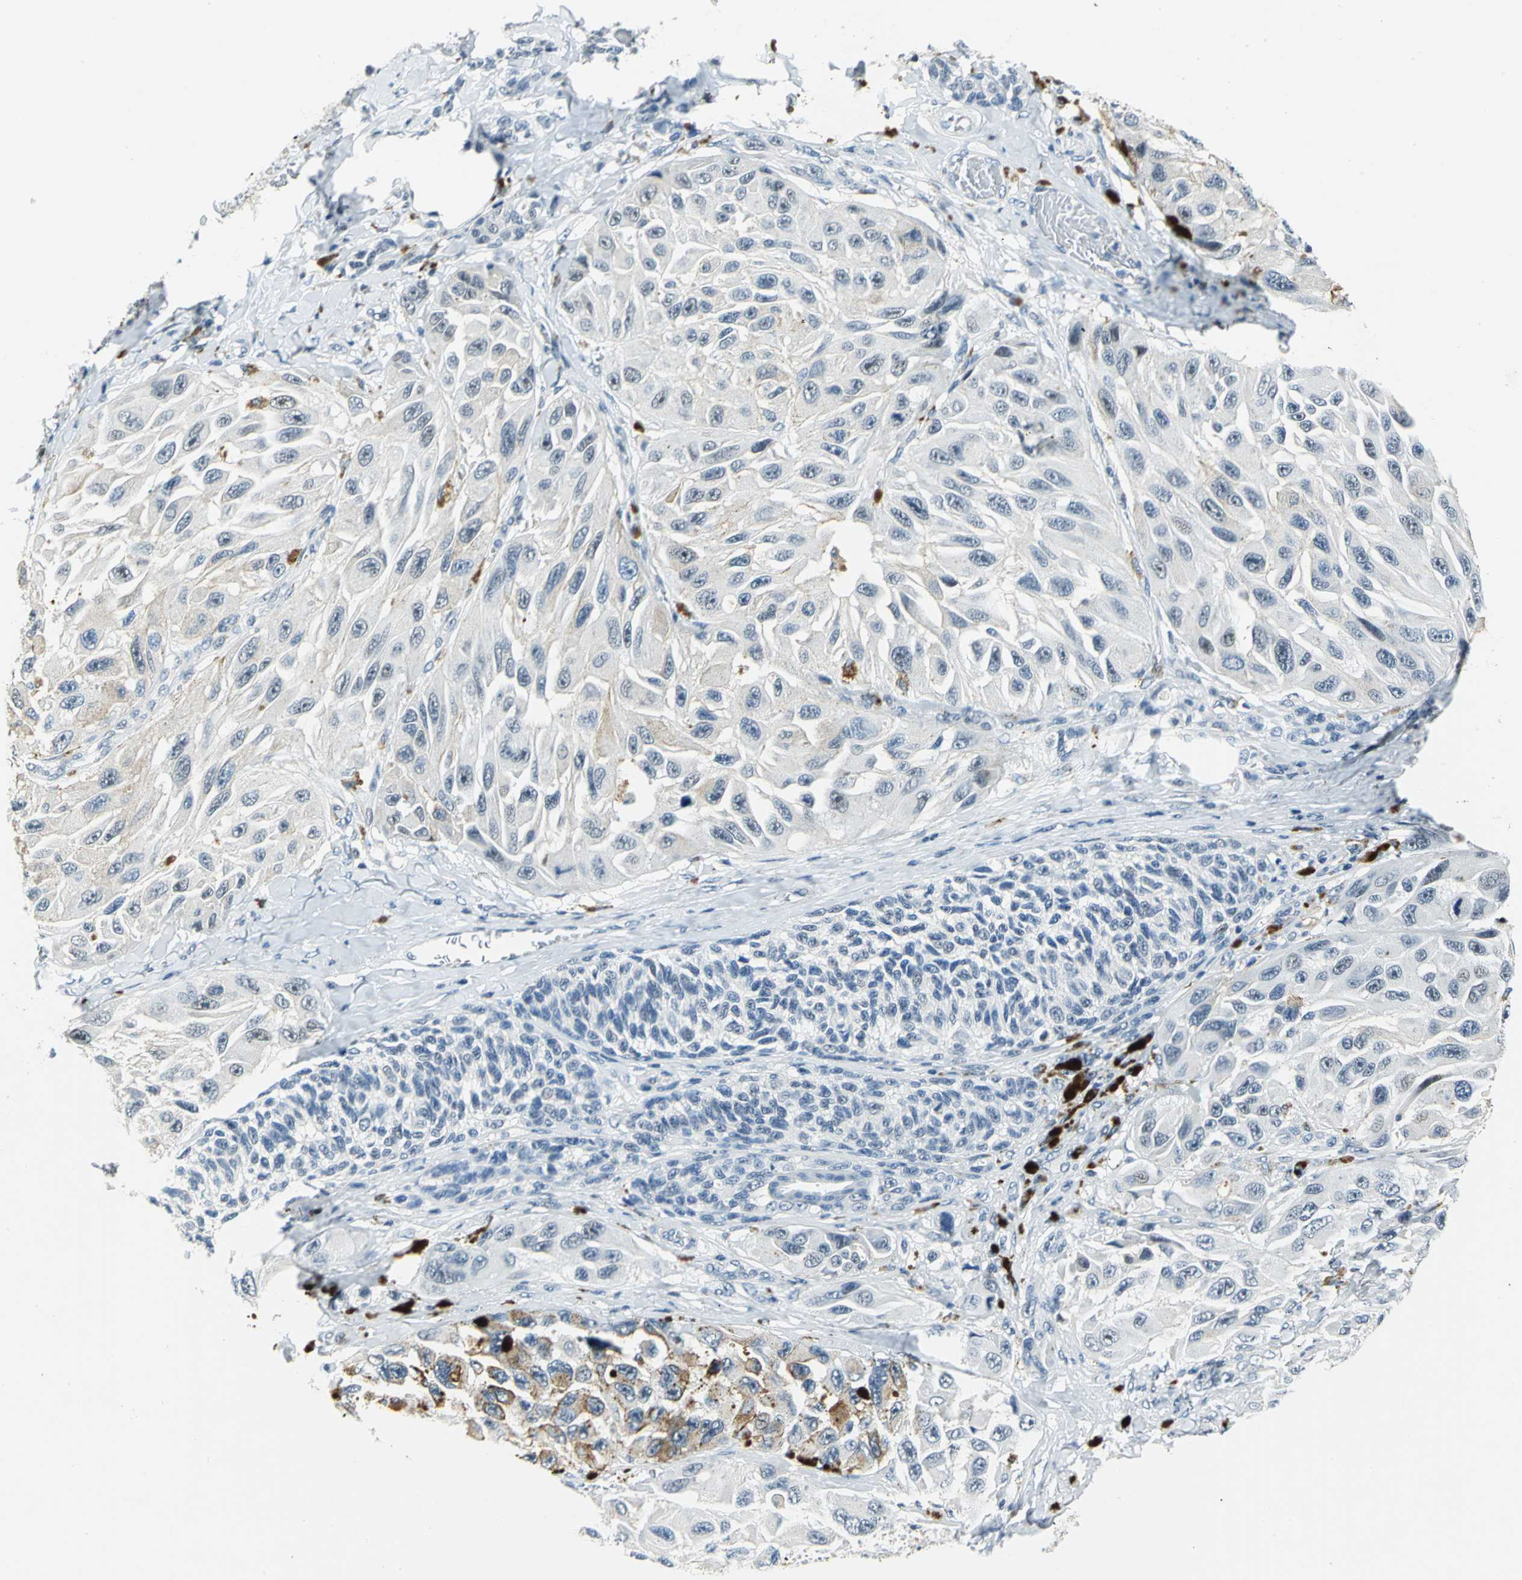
{"staining": {"intensity": "moderate", "quantity": "<25%", "location": "cytoplasmic/membranous"}, "tissue": "melanoma", "cell_type": "Tumor cells", "image_type": "cancer", "snomed": [{"axis": "morphology", "description": "Malignant melanoma, NOS"}, {"axis": "topography", "description": "Skin"}], "caption": "Immunohistochemical staining of human melanoma reveals low levels of moderate cytoplasmic/membranous positivity in approximately <25% of tumor cells.", "gene": "RAD17", "patient": {"sex": "female", "age": 73}}